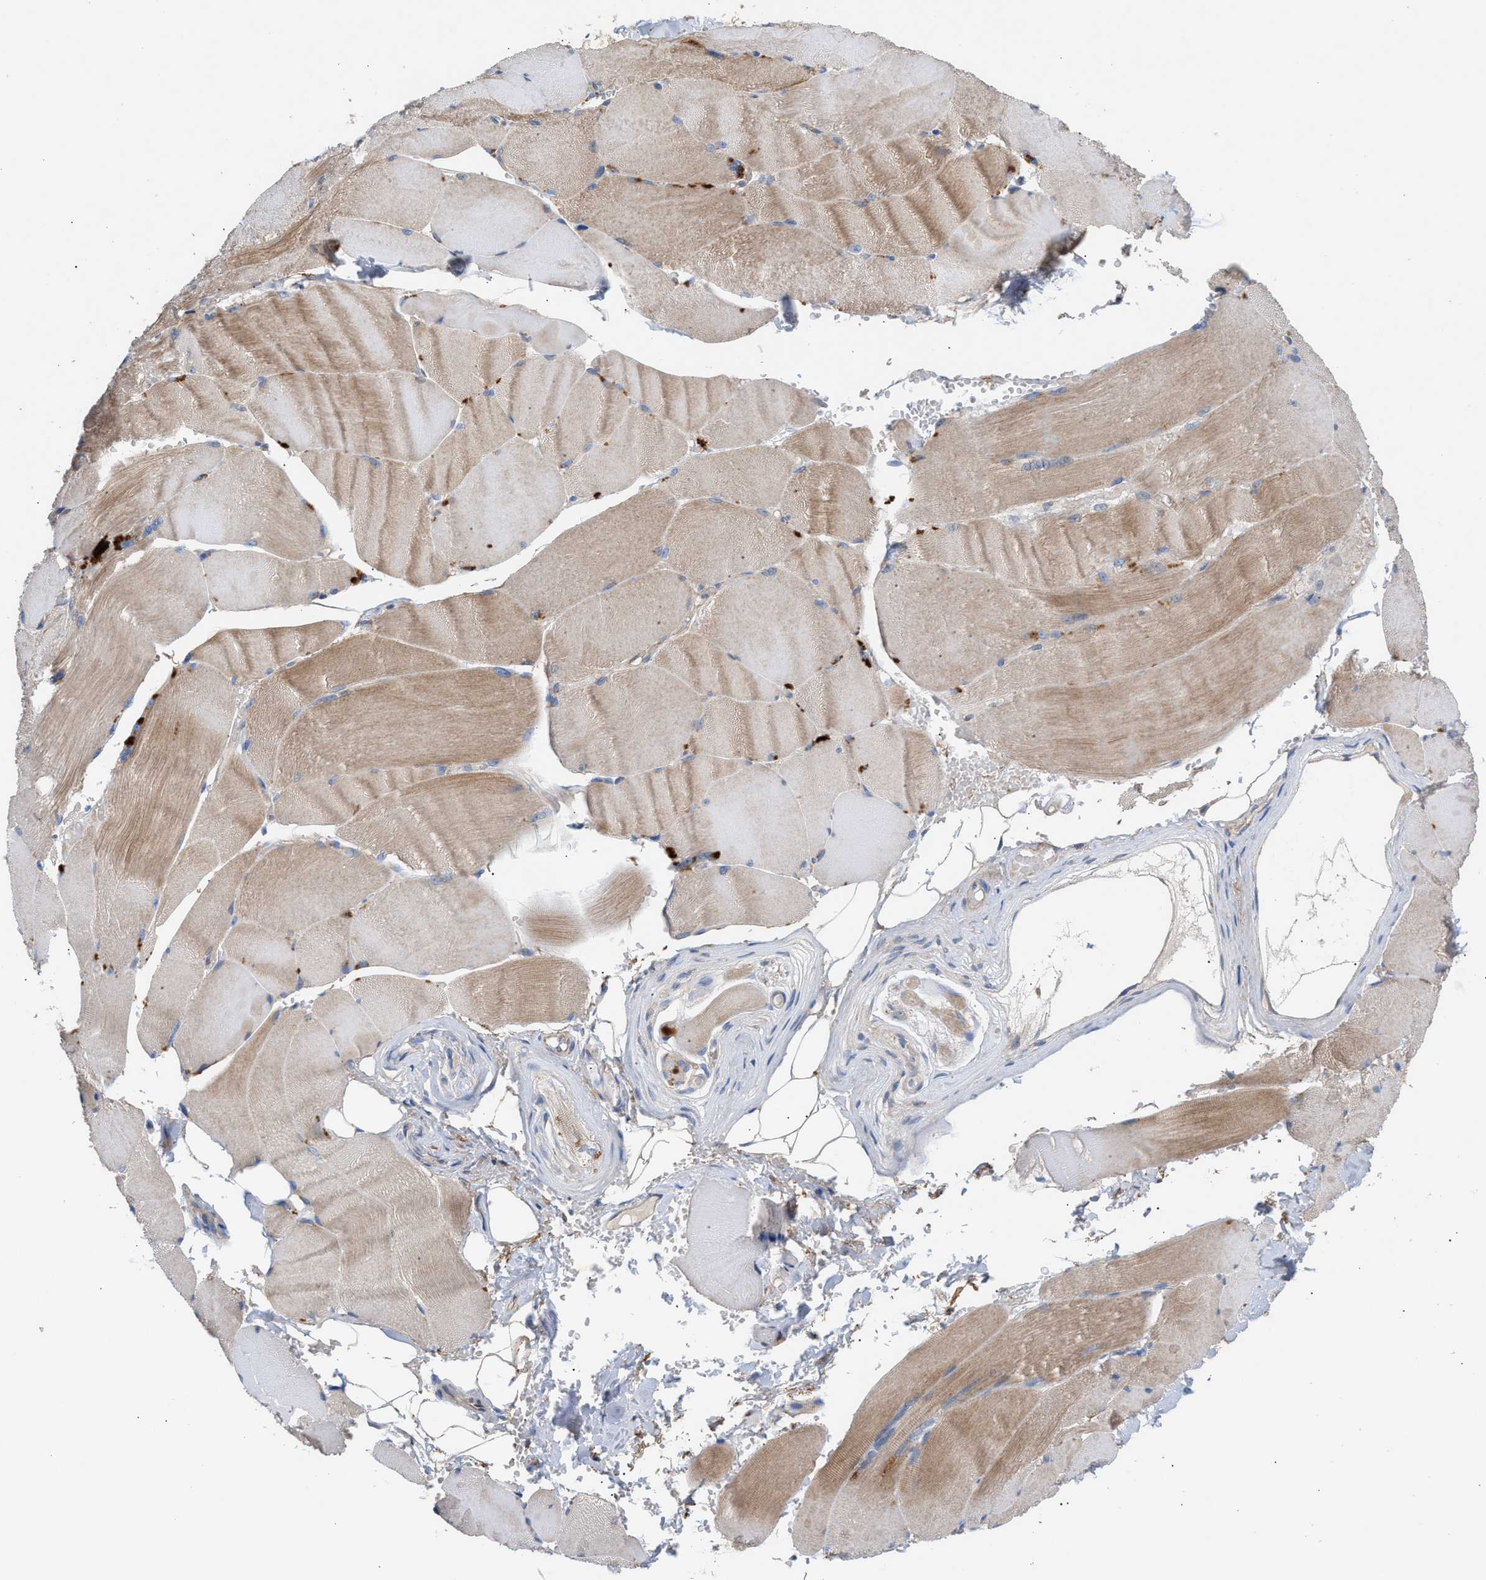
{"staining": {"intensity": "weak", "quantity": "25%-75%", "location": "cytoplasmic/membranous"}, "tissue": "skeletal muscle", "cell_type": "Myocytes", "image_type": "normal", "snomed": [{"axis": "morphology", "description": "Normal tissue, NOS"}, {"axis": "topography", "description": "Skin"}, {"axis": "topography", "description": "Skeletal muscle"}], "caption": "Normal skeletal muscle shows weak cytoplasmic/membranous positivity in approximately 25%-75% of myocytes, visualized by immunohistochemistry.", "gene": "OXSM", "patient": {"sex": "male", "age": 83}}